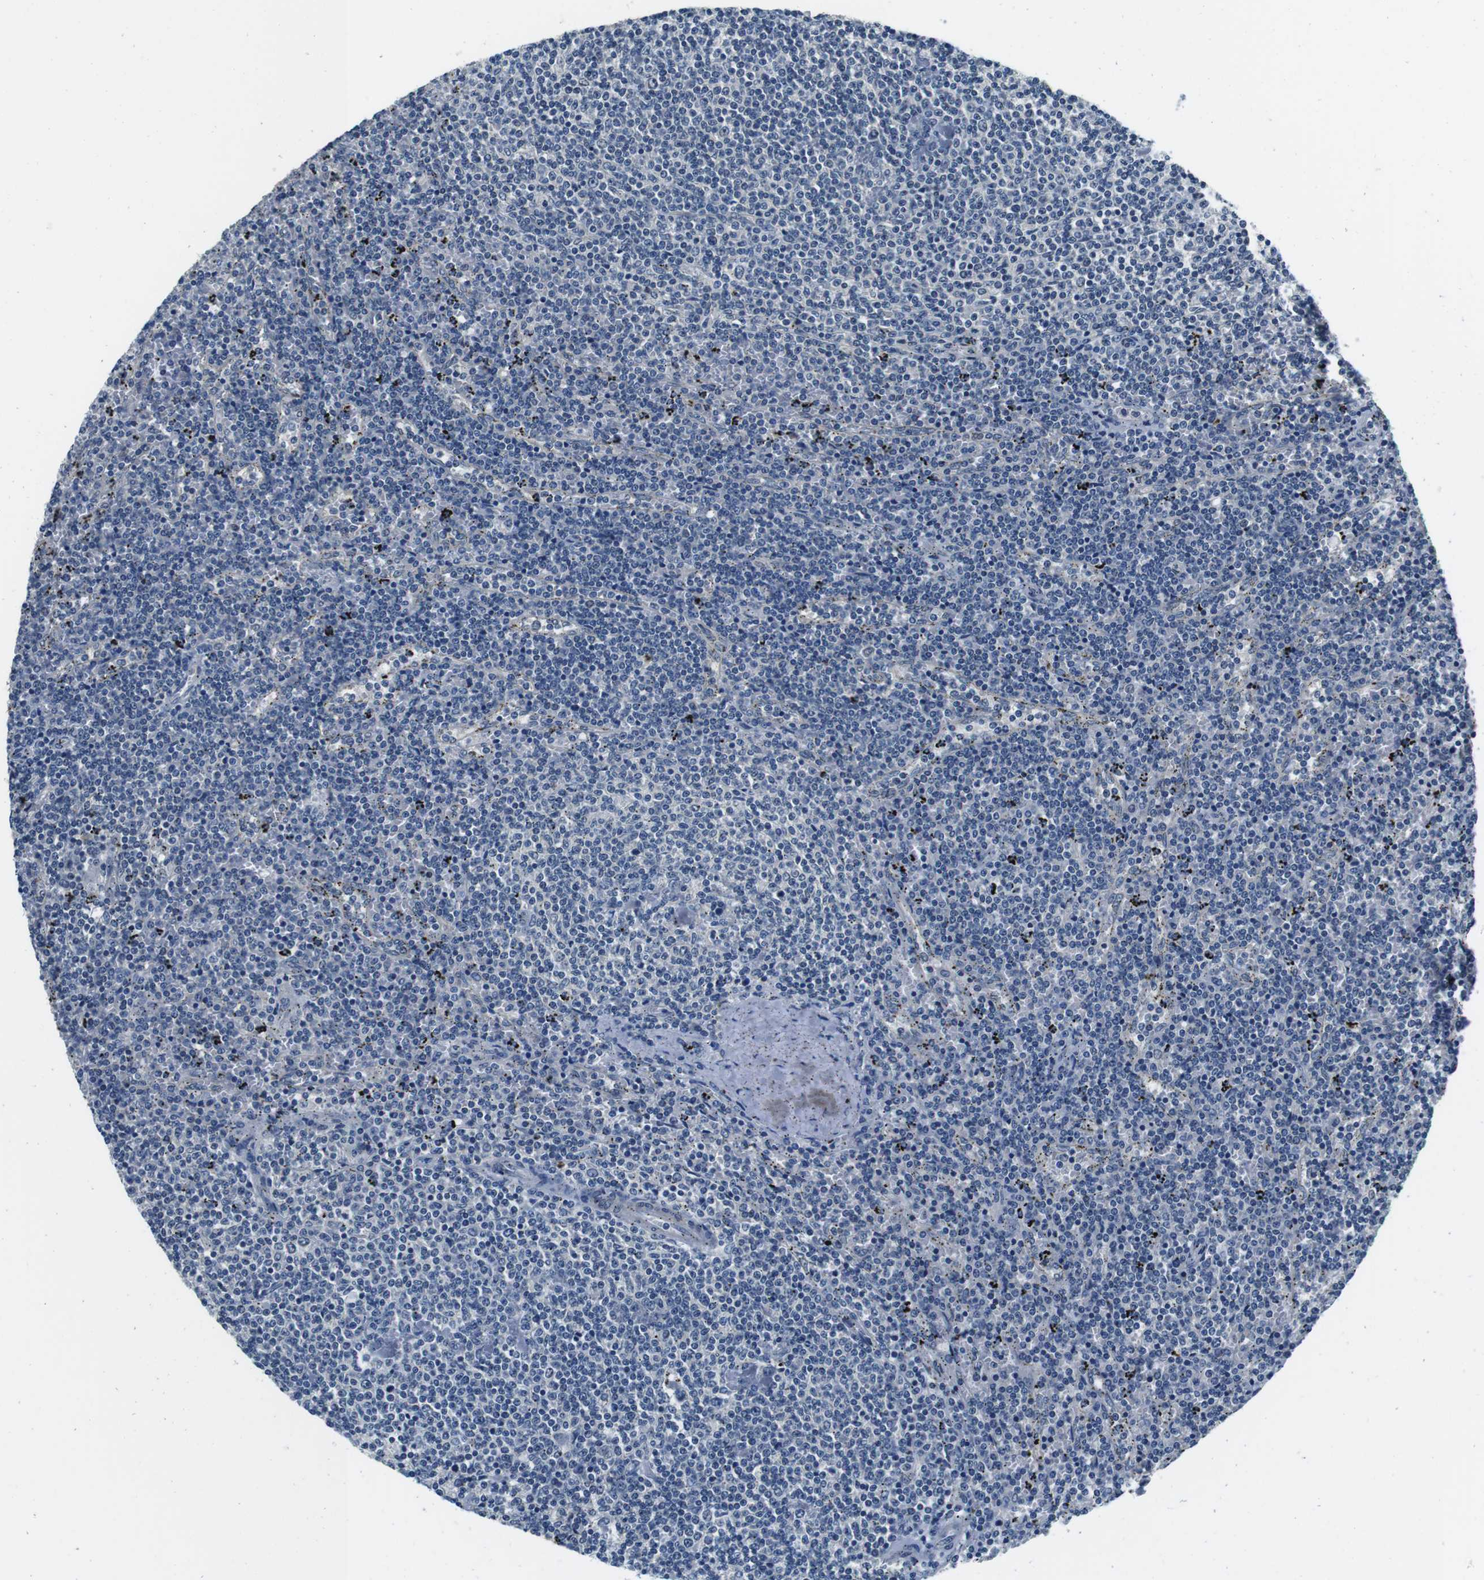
{"staining": {"intensity": "negative", "quantity": "none", "location": "none"}, "tissue": "lymphoma", "cell_type": "Tumor cells", "image_type": "cancer", "snomed": [{"axis": "morphology", "description": "Malignant lymphoma, non-Hodgkin's type, Low grade"}, {"axis": "topography", "description": "Spleen"}], "caption": "An immunohistochemistry (IHC) image of low-grade malignant lymphoma, non-Hodgkin's type is shown. There is no staining in tumor cells of low-grade malignant lymphoma, non-Hodgkin's type.", "gene": "DTNA", "patient": {"sex": "female", "age": 50}}